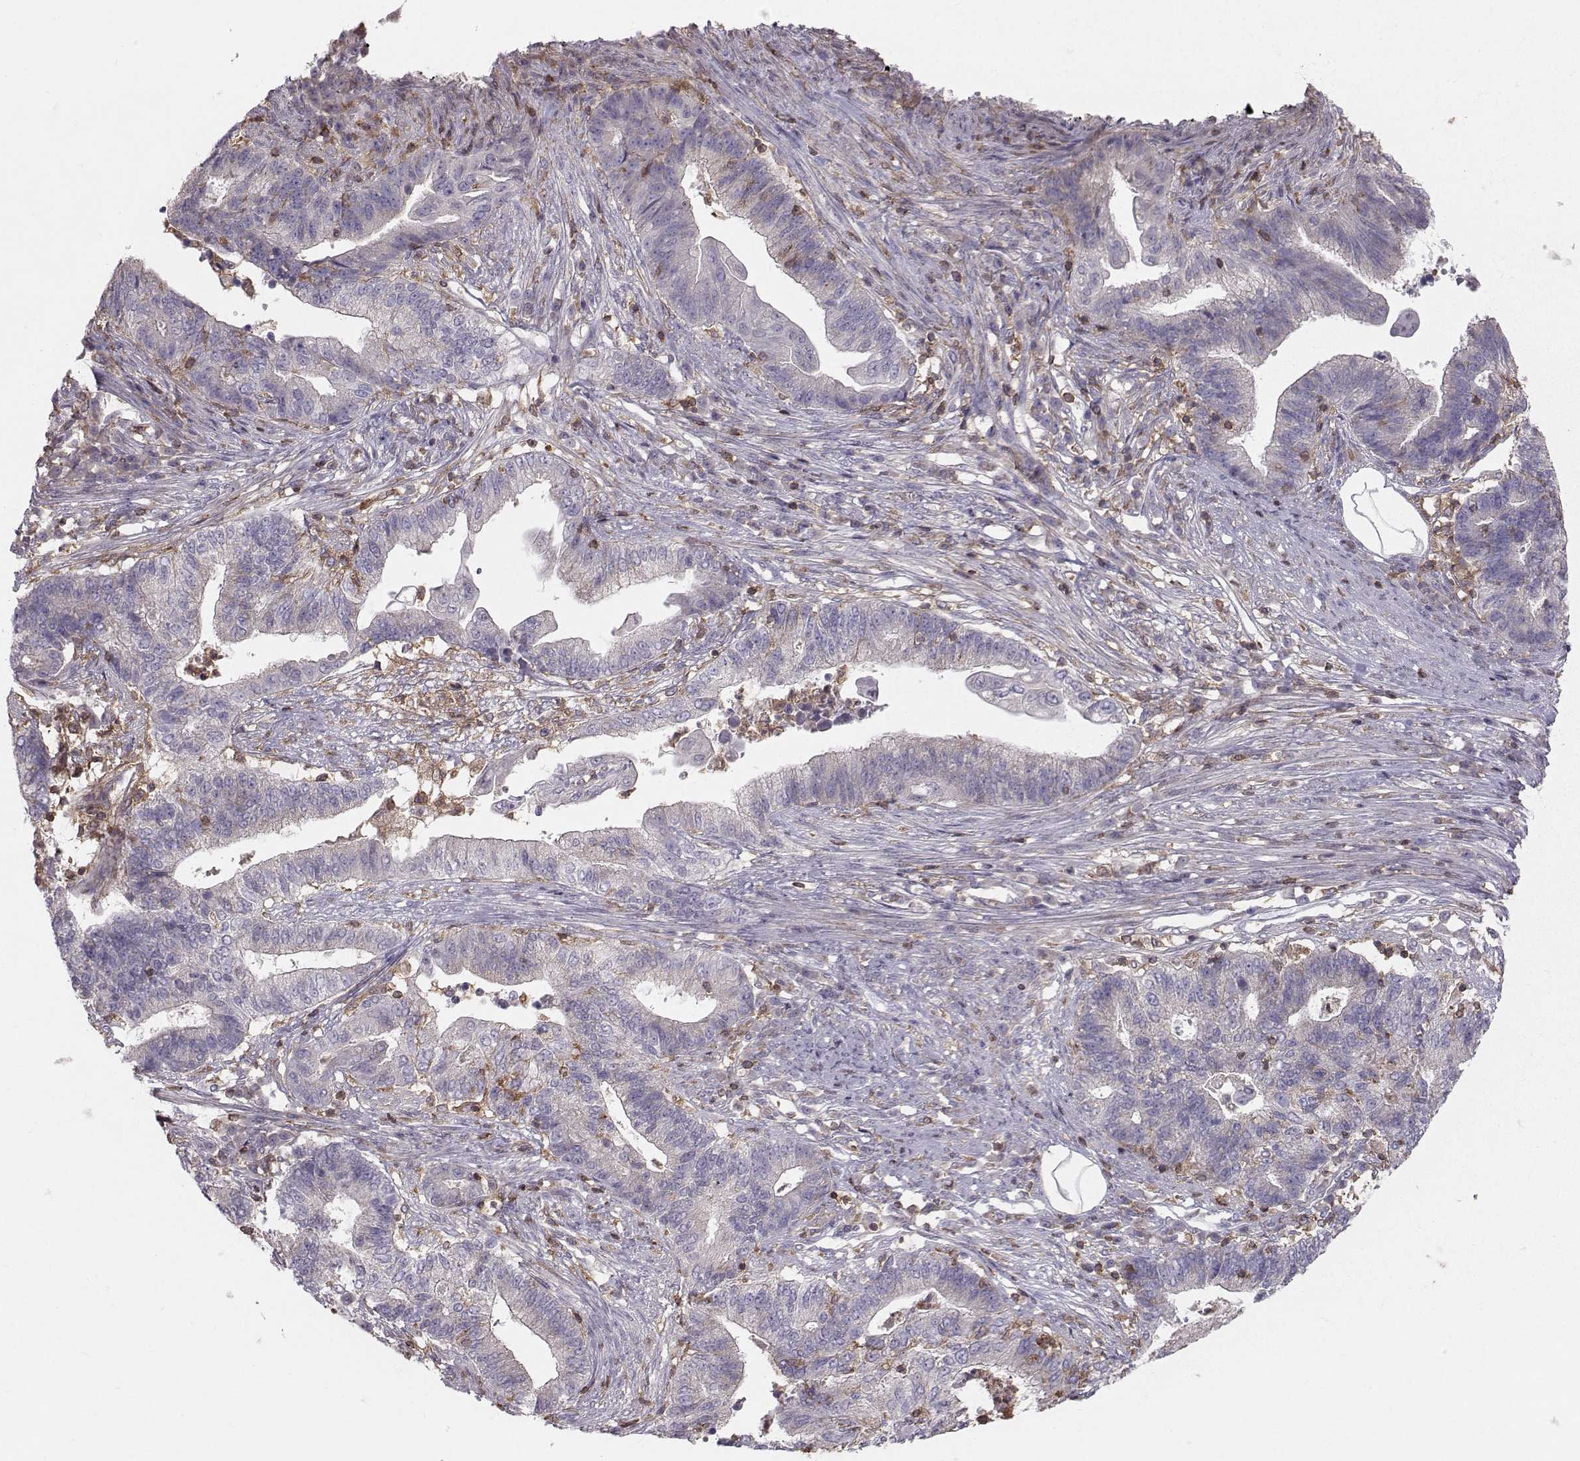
{"staining": {"intensity": "negative", "quantity": "none", "location": "none"}, "tissue": "endometrial cancer", "cell_type": "Tumor cells", "image_type": "cancer", "snomed": [{"axis": "morphology", "description": "Adenocarcinoma, NOS"}, {"axis": "topography", "description": "Uterus"}, {"axis": "topography", "description": "Endometrium"}], "caption": "Protein analysis of endometrial cancer shows no significant expression in tumor cells.", "gene": "ZBTB32", "patient": {"sex": "female", "age": 54}}